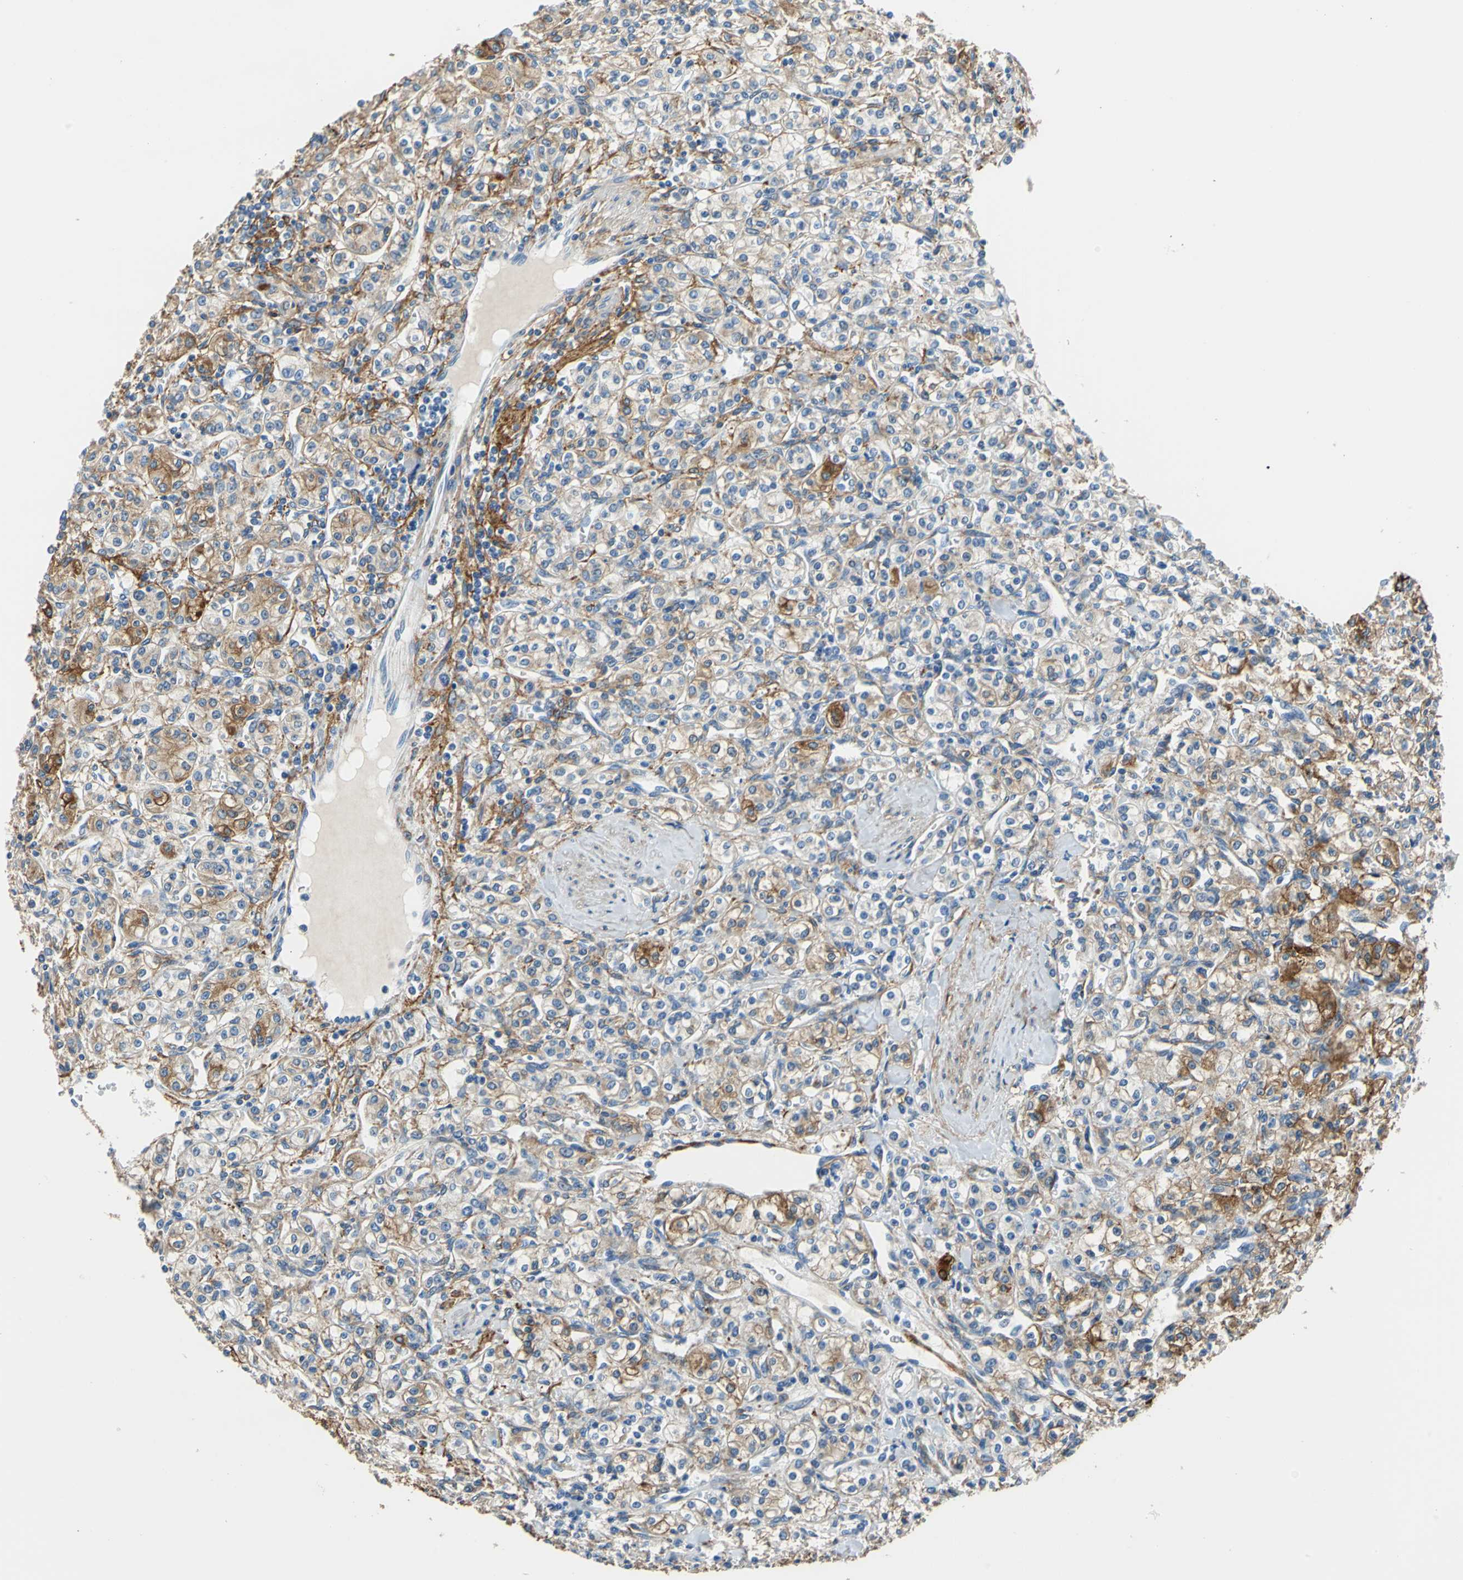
{"staining": {"intensity": "strong", "quantity": "25%-75%", "location": "cytoplasmic/membranous"}, "tissue": "renal cancer", "cell_type": "Tumor cells", "image_type": "cancer", "snomed": [{"axis": "morphology", "description": "Adenocarcinoma, NOS"}, {"axis": "topography", "description": "Kidney"}], "caption": "Protein expression analysis of human renal cancer (adenocarcinoma) reveals strong cytoplasmic/membranous expression in about 25%-75% of tumor cells.", "gene": "AKAP12", "patient": {"sex": "male", "age": 77}}